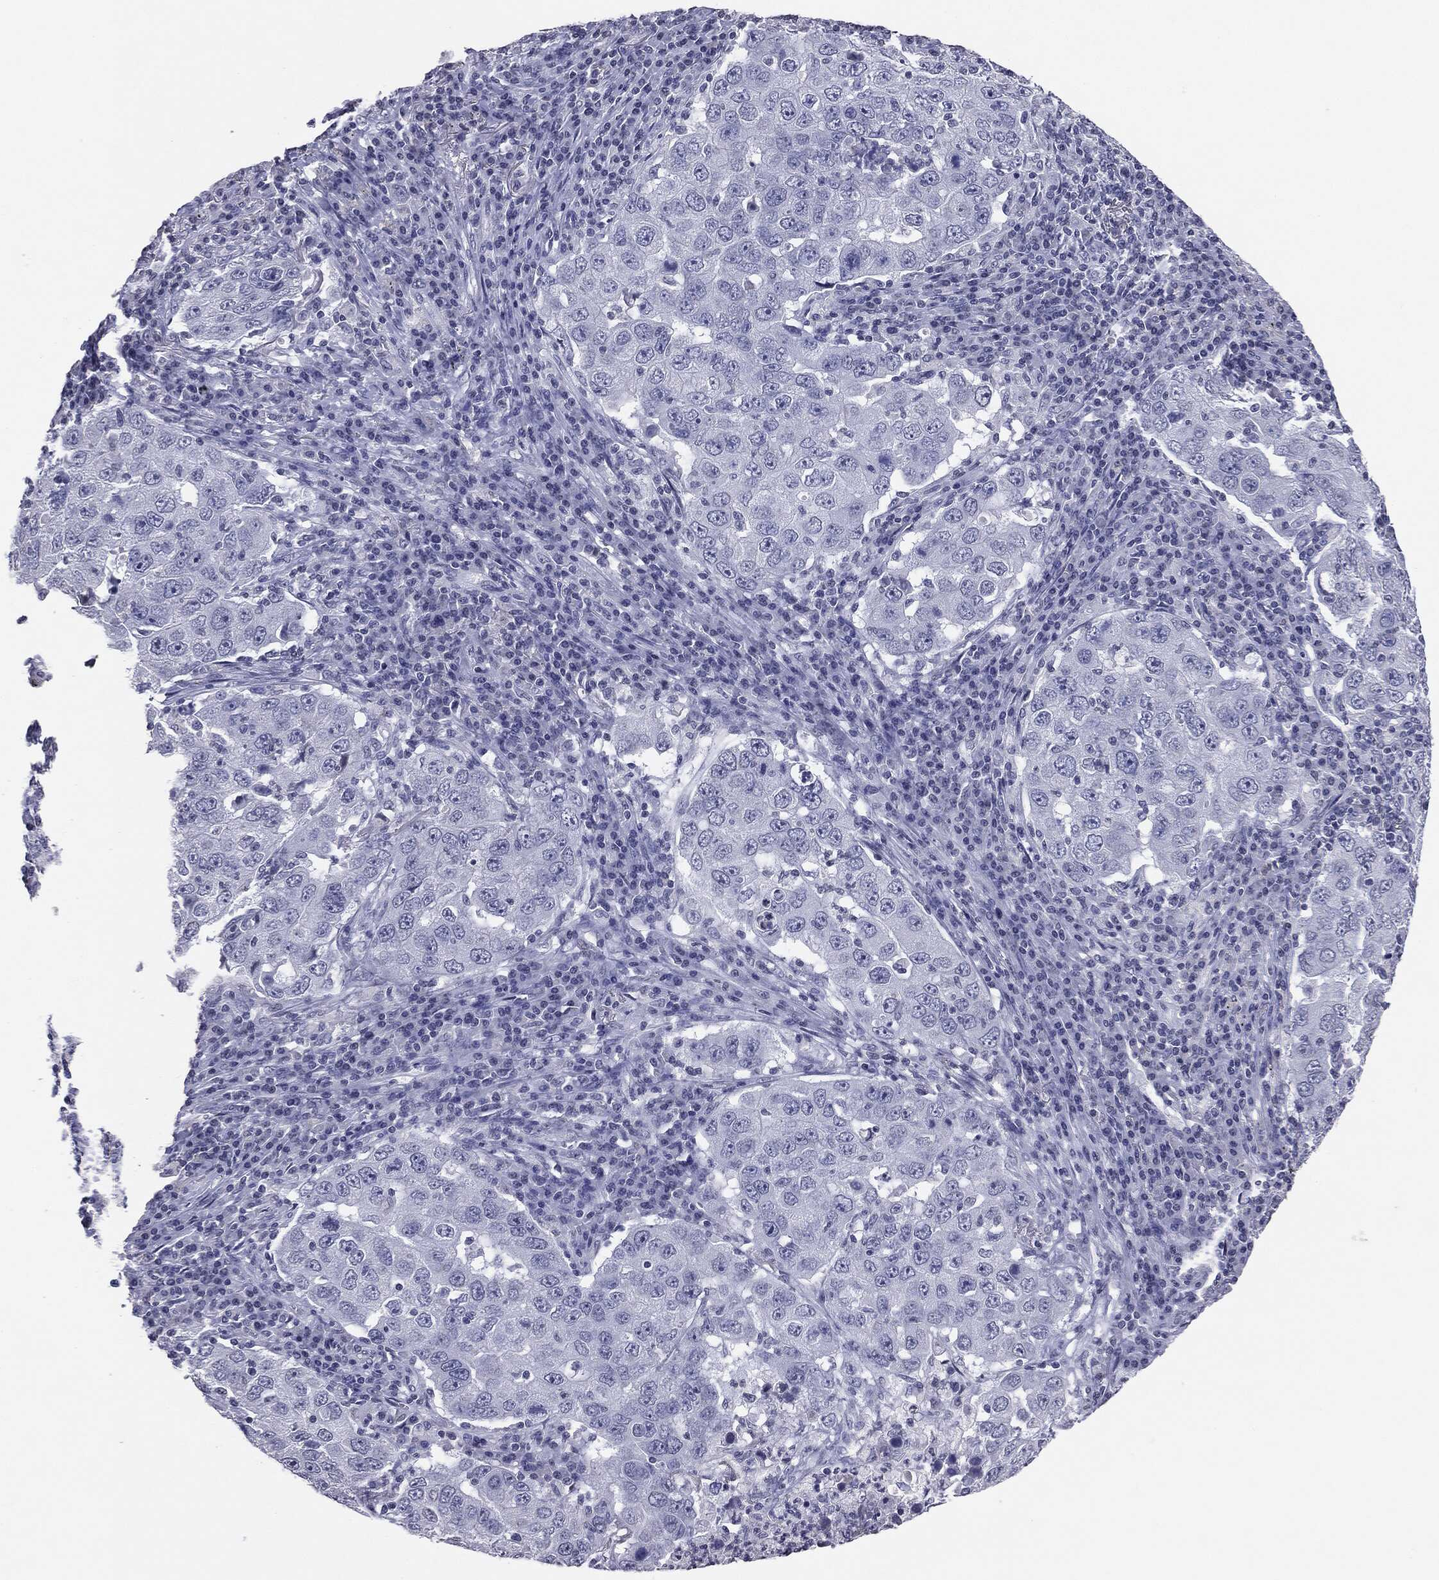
{"staining": {"intensity": "negative", "quantity": "none", "location": "none"}, "tissue": "lung cancer", "cell_type": "Tumor cells", "image_type": "cancer", "snomed": [{"axis": "morphology", "description": "Adenocarcinoma, NOS"}, {"axis": "topography", "description": "Lung"}], "caption": "Immunohistochemical staining of human lung cancer (adenocarcinoma) demonstrates no significant expression in tumor cells. (DAB IHC, high magnification).", "gene": "SERPINB4", "patient": {"sex": "male", "age": 73}}